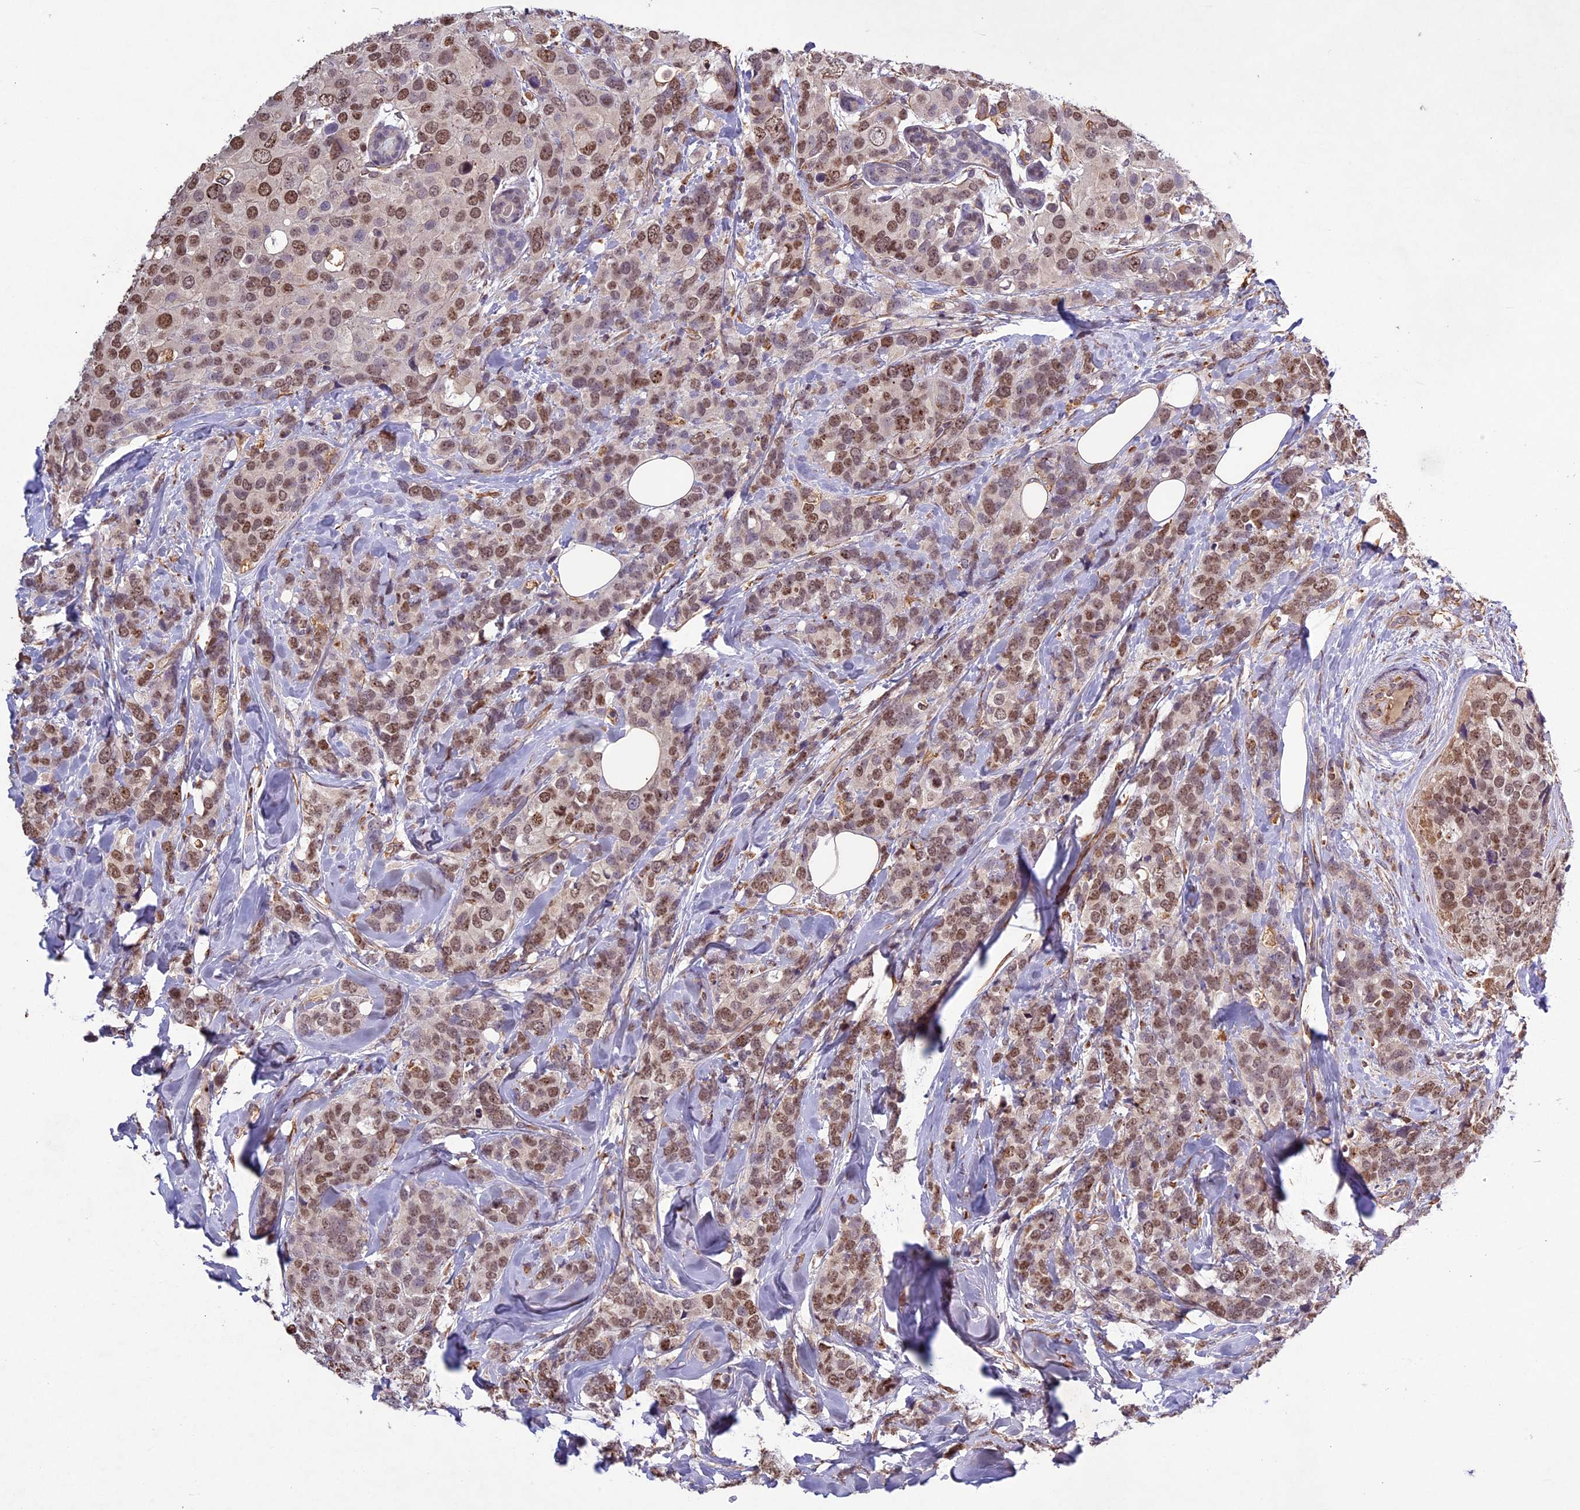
{"staining": {"intensity": "moderate", "quantity": ">75%", "location": "nuclear"}, "tissue": "breast cancer", "cell_type": "Tumor cells", "image_type": "cancer", "snomed": [{"axis": "morphology", "description": "Lobular carcinoma"}, {"axis": "topography", "description": "Breast"}], "caption": "Breast cancer stained for a protein (brown) reveals moderate nuclear positive staining in approximately >75% of tumor cells.", "gene": "C3orf70", "patient": {"sex": "female", "age": 59}}